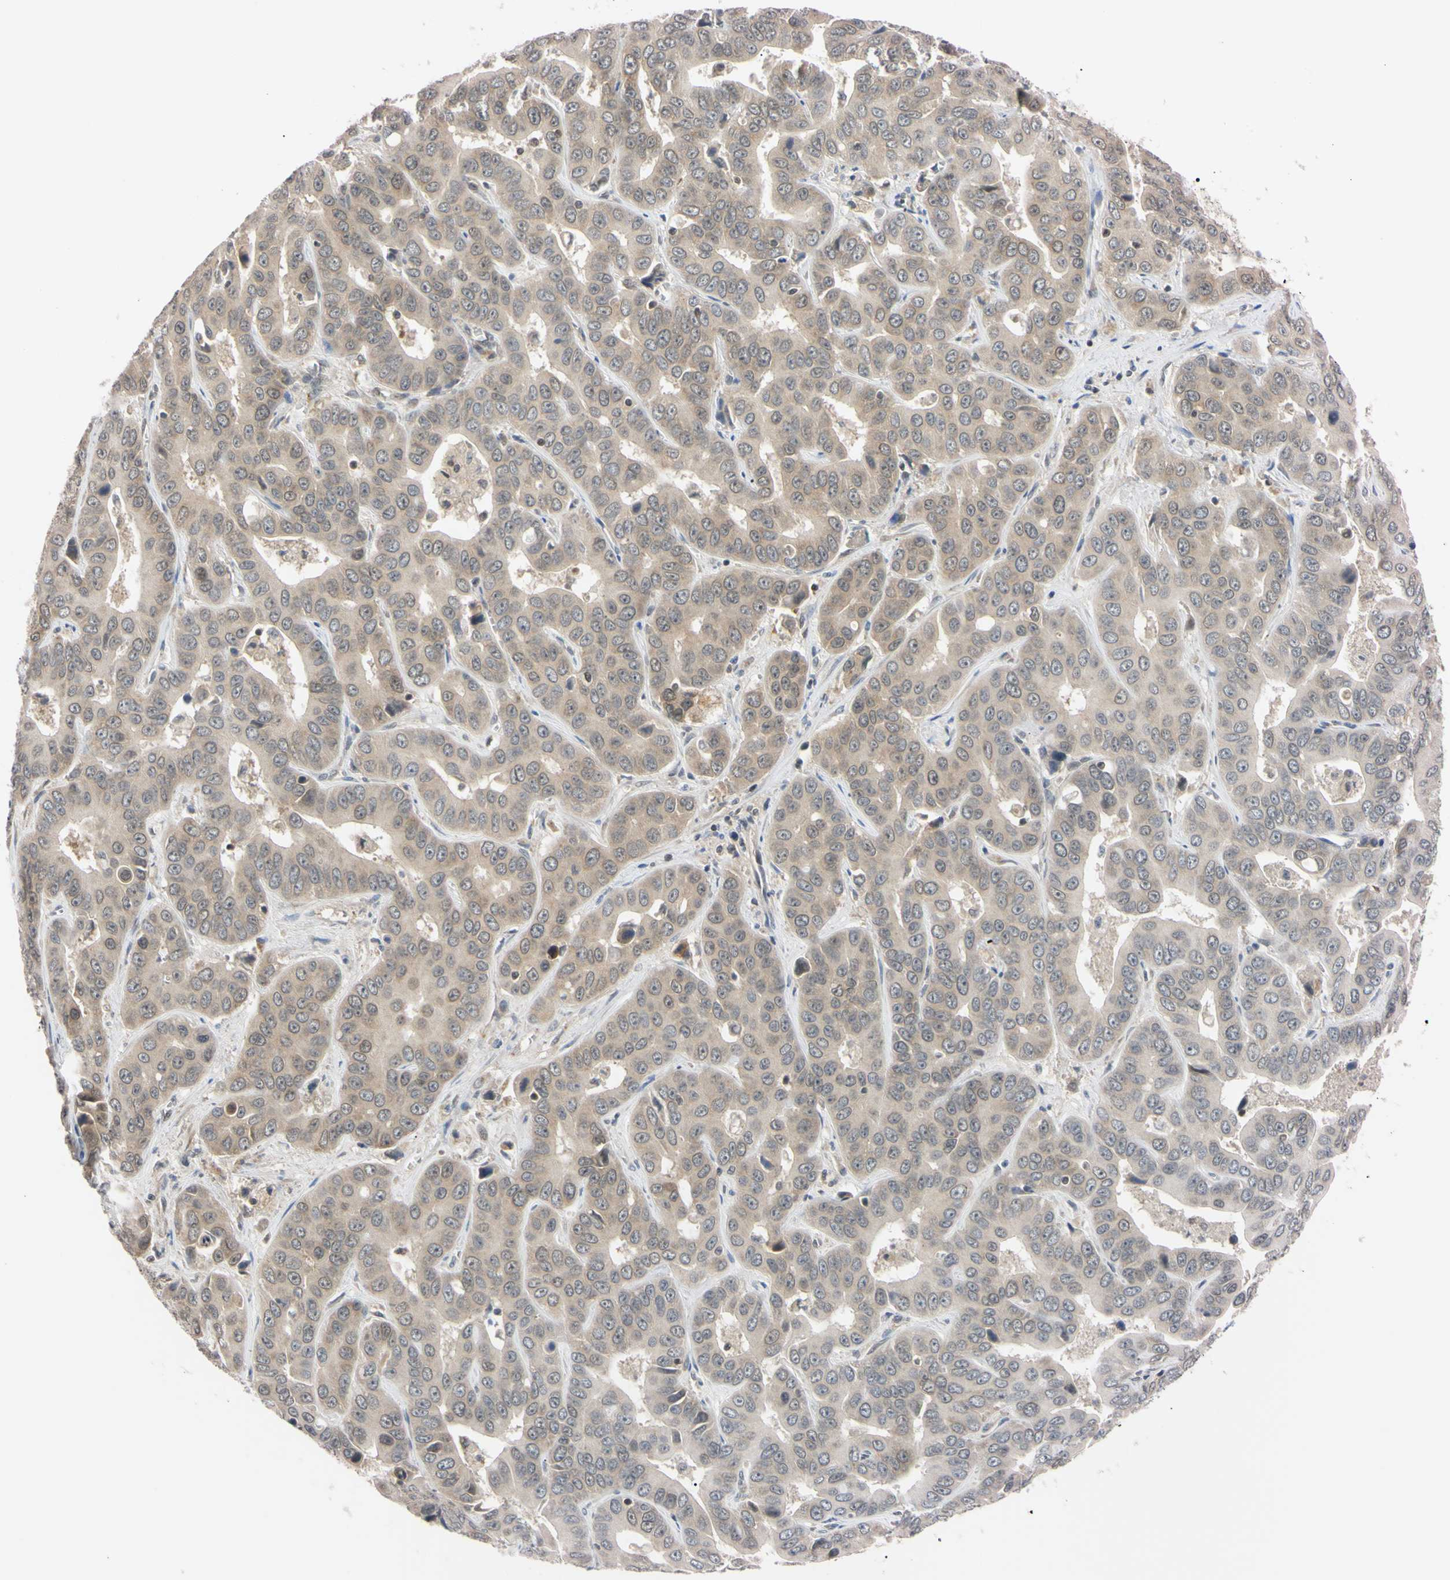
{"staining": {"intensity": "weak", "quantity": ">75%", "location": "cytoplasmic/membranous"}, "tissue": "liver cancer", "cell_type": "Tumor cells", "image_type": "cancer", "snomed": [{"axis": "morphology", "description": "Cholangiocarcinoma"}, {"axis": "topography", "description": "Liver"}], "caption": "Protein staining shows weak cytoplasmic/membranous staining in about >75% of tumor cells in liver cancer (cholangiocarcinoma). (DAB IHC with brightfield microscopy, high magnification).", "gene": "UBE2I", "patient": {"sex": "female", "age": 52}}